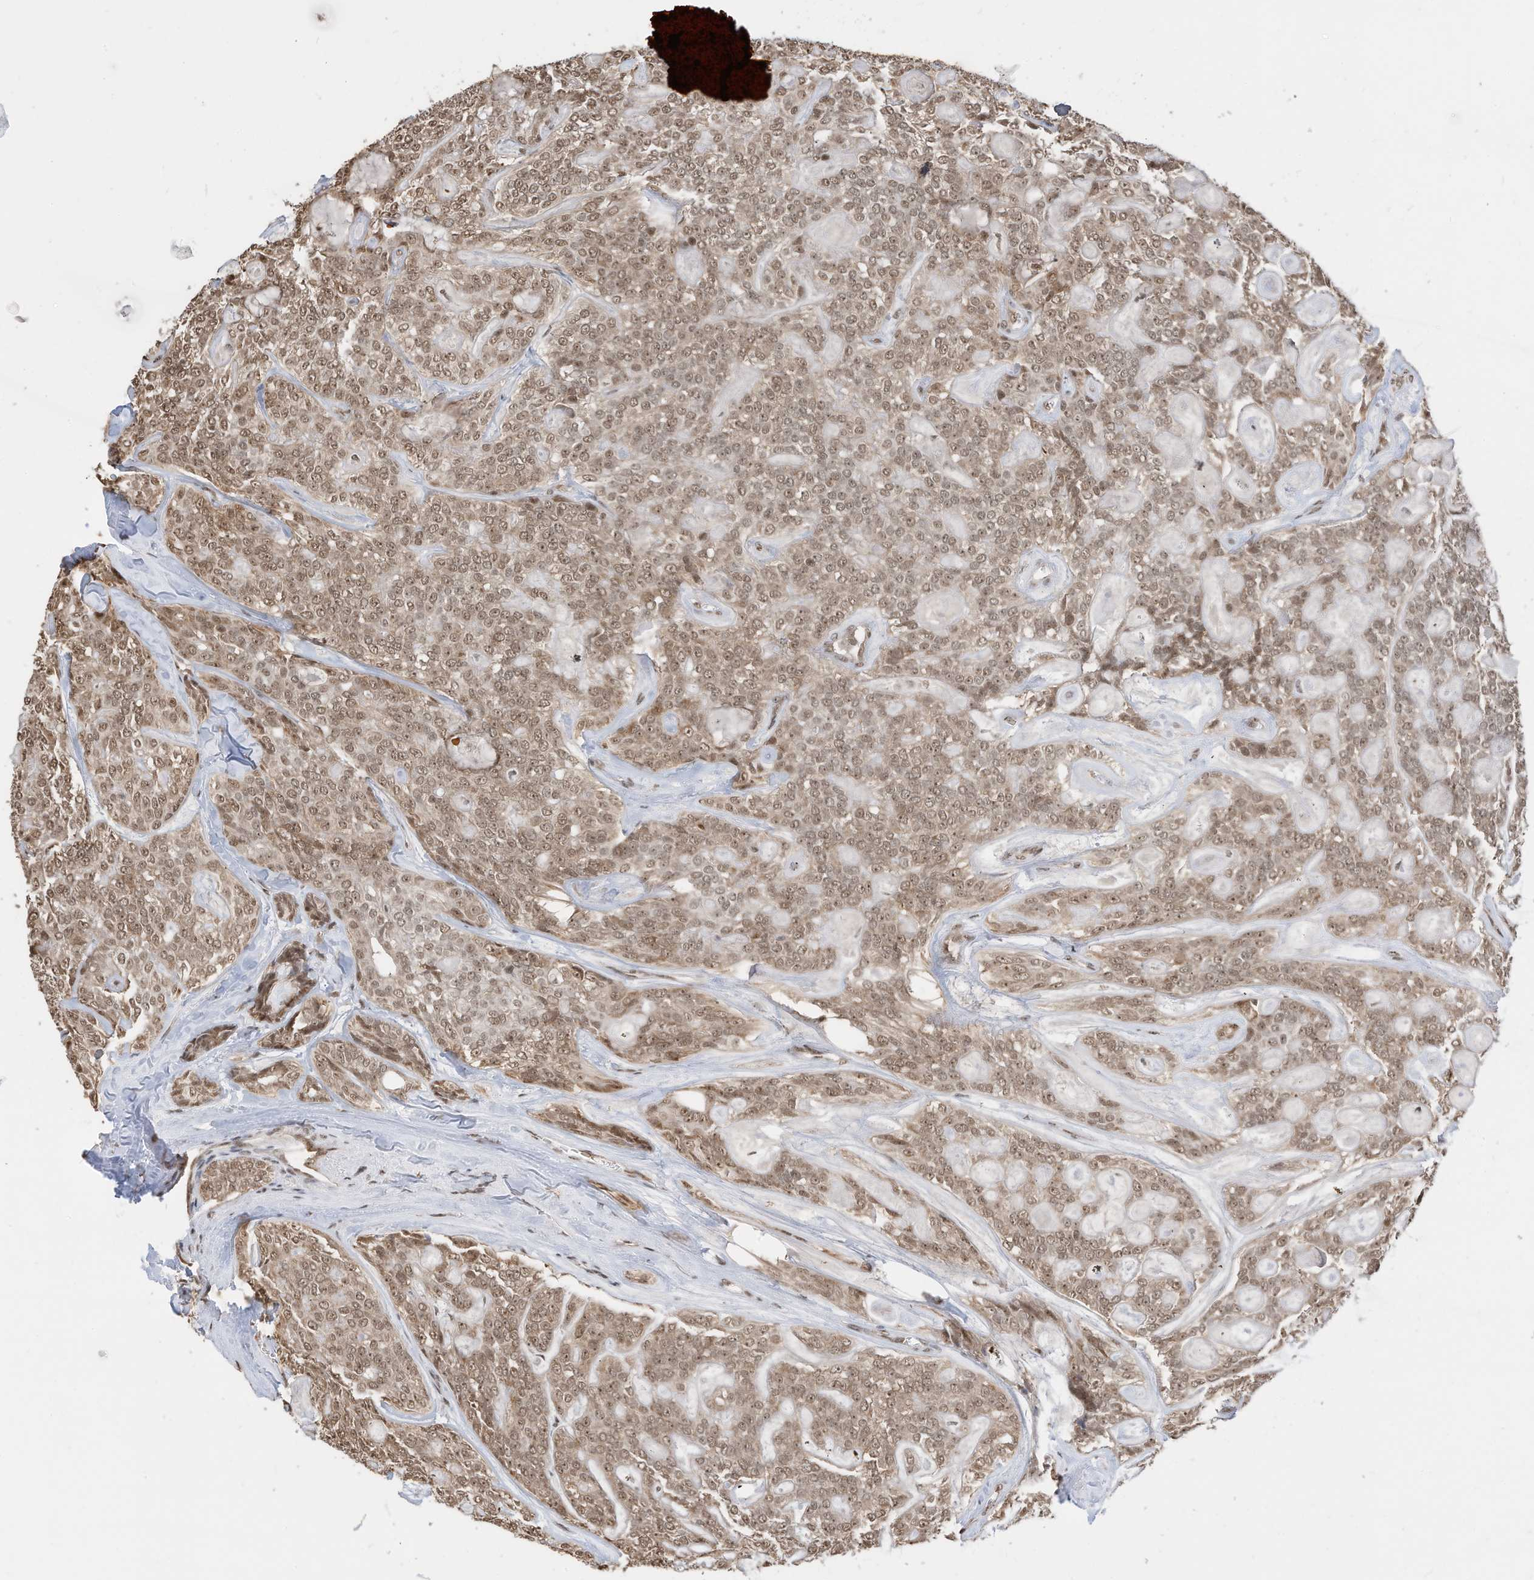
{"staining": {"intensity": "moderate", "quantity": ">75%", "location": "cytoplasmic/membranous,nuclear"}, "tissue": "head and neck cancer", "cell_type": "Tumor cells", "image_type": "cancer", "snomed": [{"axis": "morphology", "description": "Adenocarcinoma, NOS"}, {"axis": "topography", "description": "Head-Neck"}], "caption": "This is a histology image of IHC staining of head and neck cancer (adenocarcinoma), which shows moderate staining in the cytoplasmic/membranous and nuclear of tumor cells.", "gene": "ZNF195", "patient": {"sex": "male", "age": 66}}